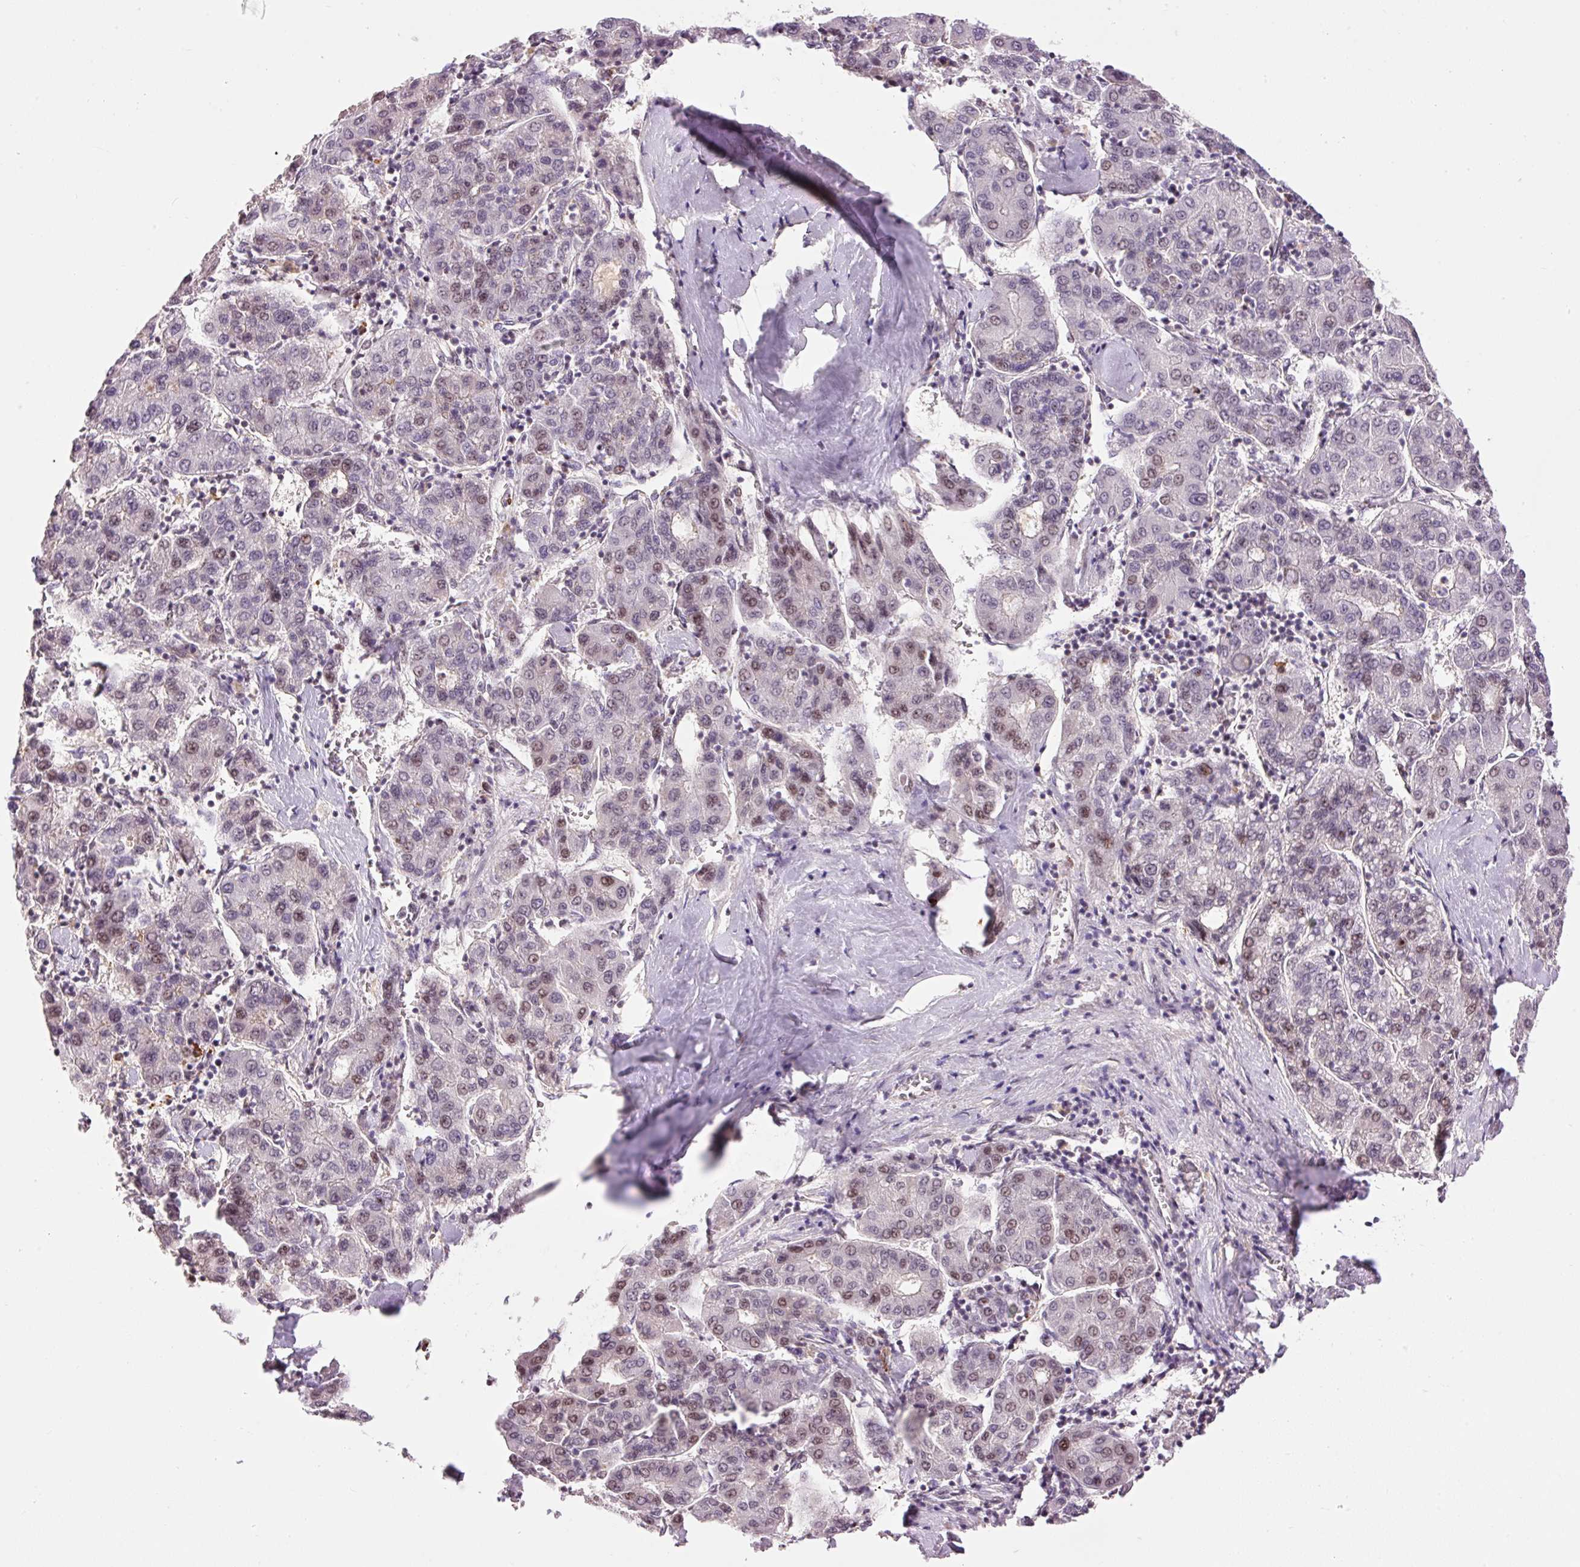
{"staining": {"intensity": "moderate", "quantity": "<25%", "location": "nuclear"}, "tissue": "liver cancer", "cell_type": "Tumor cells", "image_type": "cancer", "snomed": [{"axis": "morphology", "description": "Carcinoma, Hepatocellular, NOS"}, {"axis": "topography", "description": "Liver"}], "caption": "Hepatocellular carcinoma (liver) stained for a protein exhibits moderate nuclear positivity in tumor cells.", "gene": "HNF1A", "patient": {"sex": "male", "age": 65}}